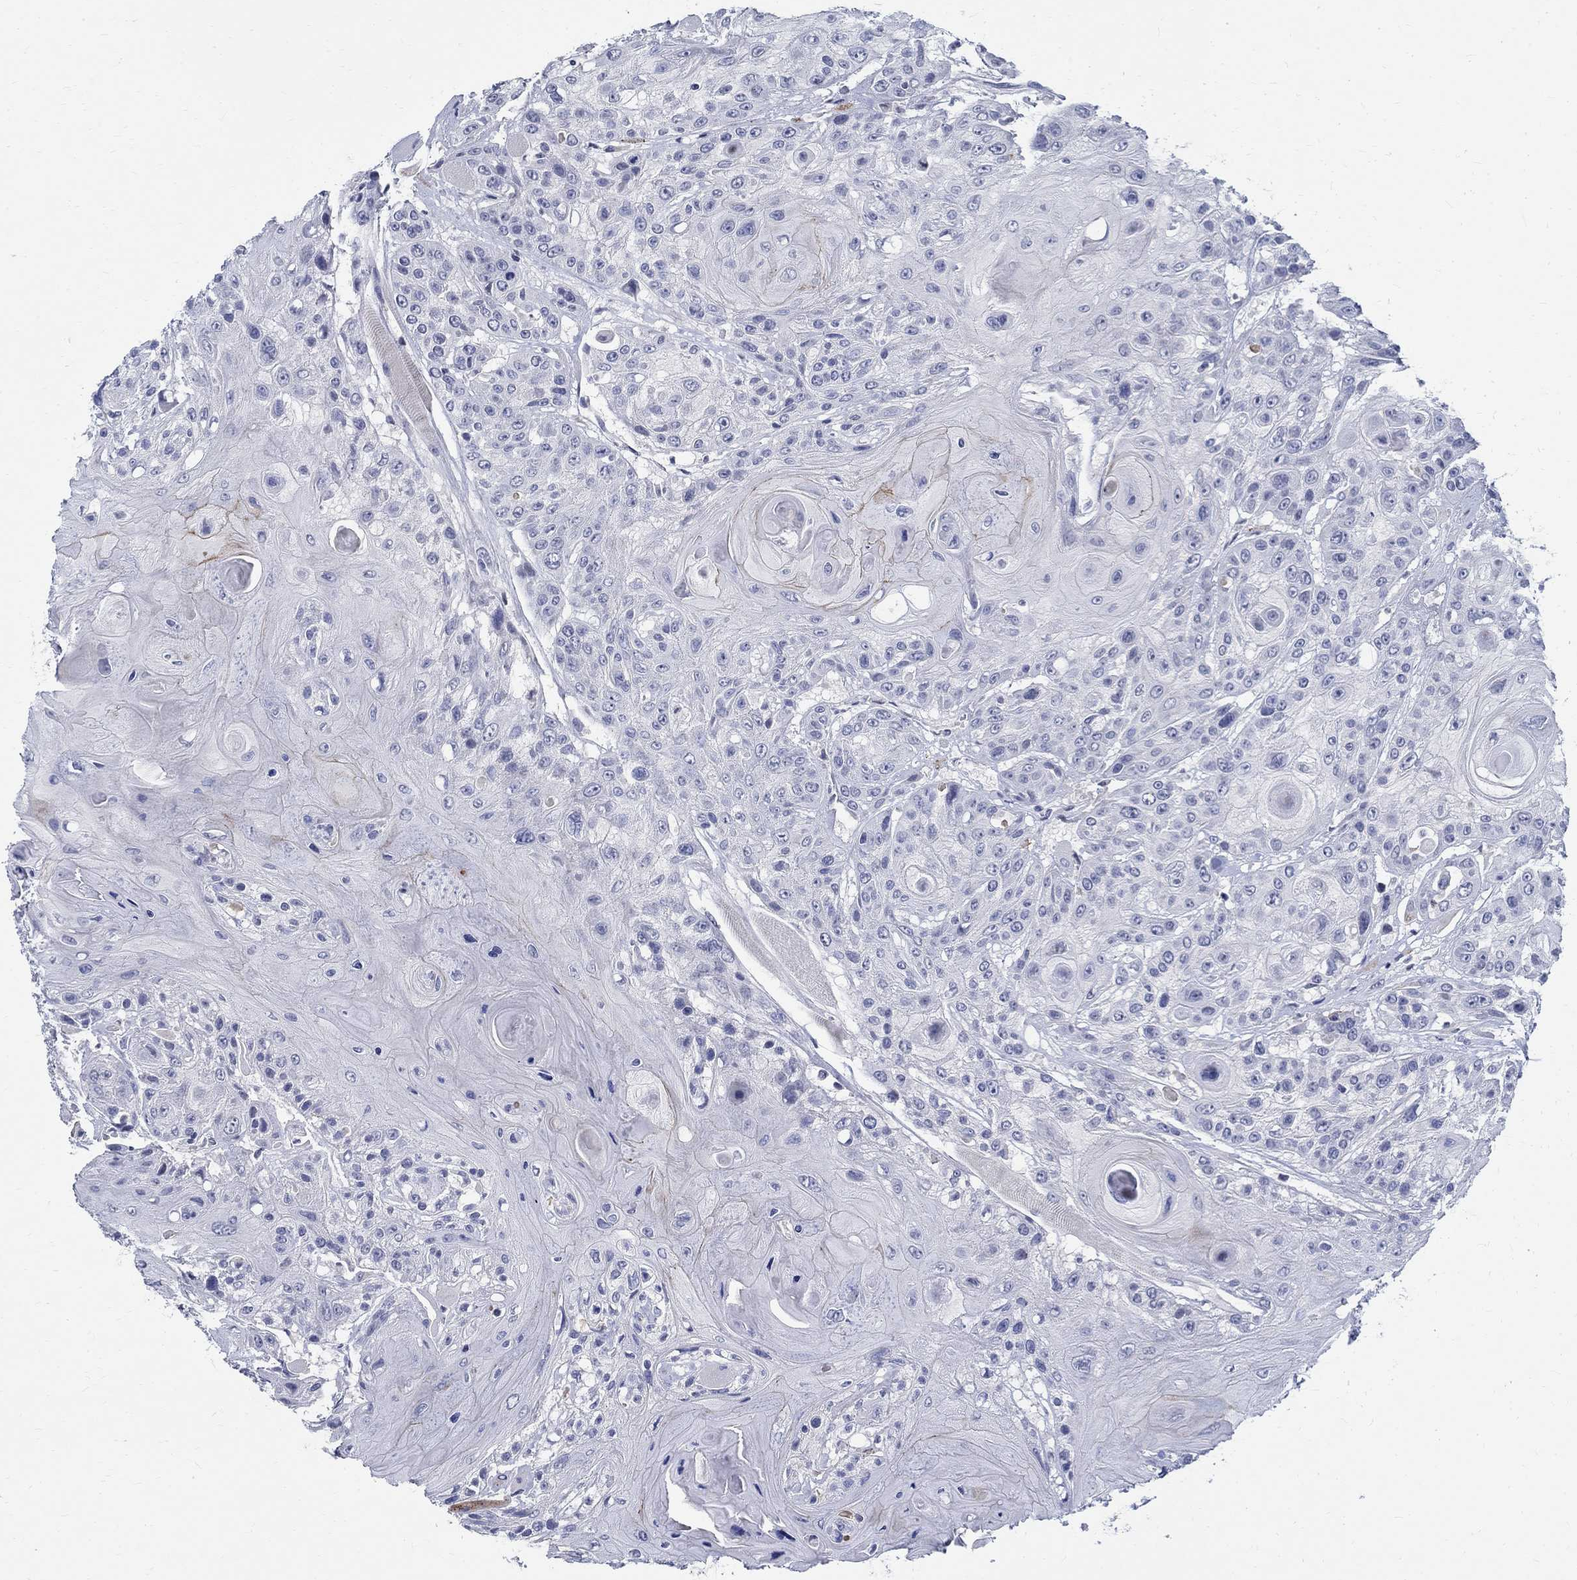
{"staining": {"intensity": "negative", "quantity": "none", "location": "none"}, "tissue": "head and neck cancer", "cell_type": "Tumor cells", "image_type": "cancer", "snomed": [{"axis": "morphology", "description": "Squamous cell carcinoma, NOS"}, {"axis": "topography", "description": "Head-Neck"}], "caption": "Head and neck cancer (squamous cell carcinoma) was stained to show a protein in brown. There is no significant positivity in tumor cells. Brightfield microscopy of immunohistochemistry (IHC) stained with DAB (3,3'-diaminobenzidine) (brown) and hematoxylin (blue), captured at high magnification.", "gene": "CETN1", "patient": {"sex": "female", "age": 59}}